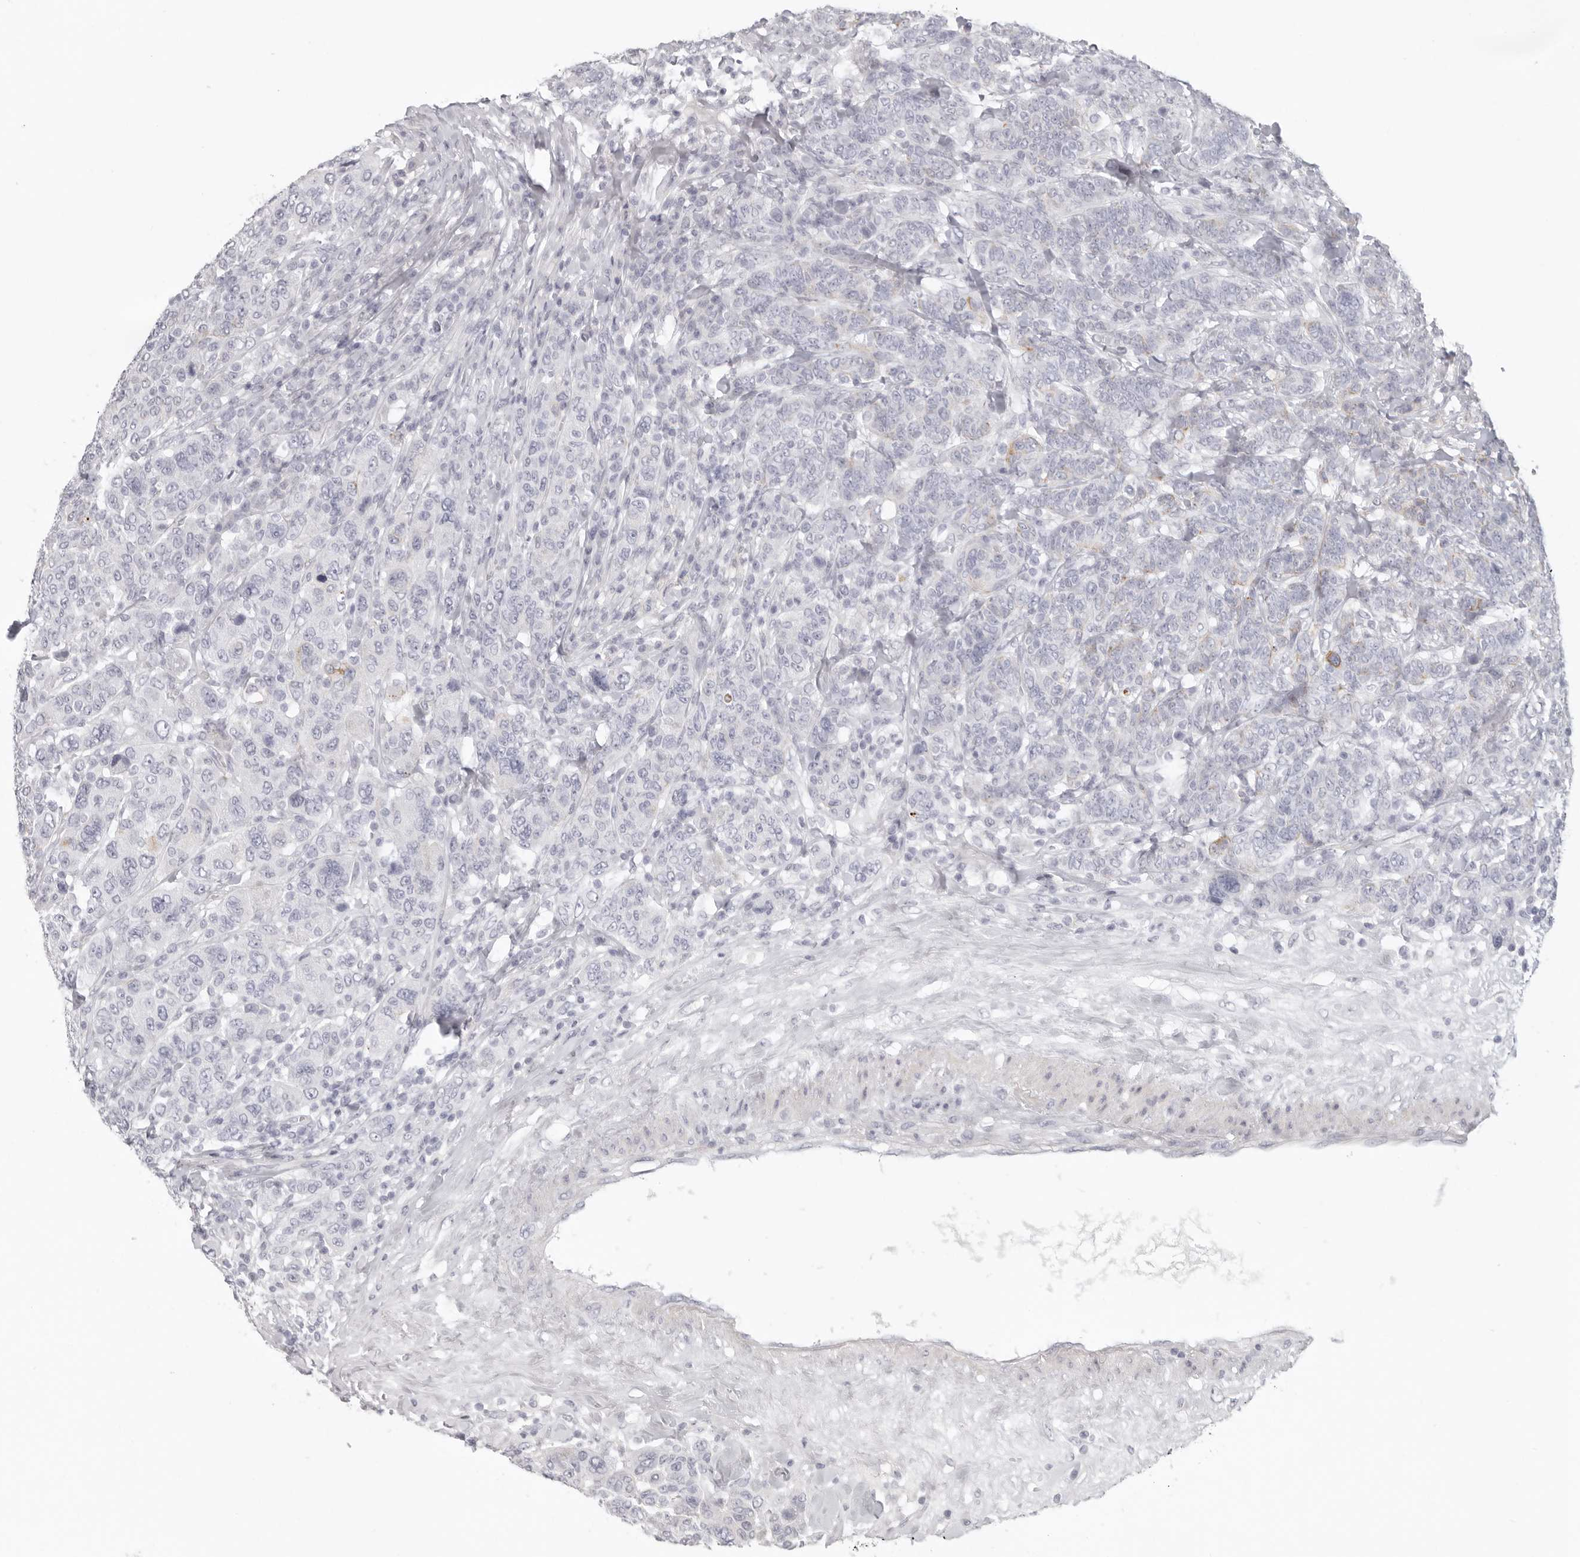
{"staining": {"intensity": "negative", "quantity": "none", "location": "none"}, "tissue": "breast cancer", "cell_type": "Tumor cells", "image_type": "cancer", "snomed": [{"axis": "morphology", "description": "Duct carcinoma"}, {"axis": "topography", "description": "Breast"}], "caption": "The histopathology image reveals no significant staining in tumor cells of breast cancer. Brightfield microscopy of immunohistochemistry (IHC) stained with DAB (3,3'-diaminobenzidine) (brown) and hematoxylin (blue), captured at high magnification.", "gene": "RXFP1", "patient": {"sex": "female", "age": 37}}